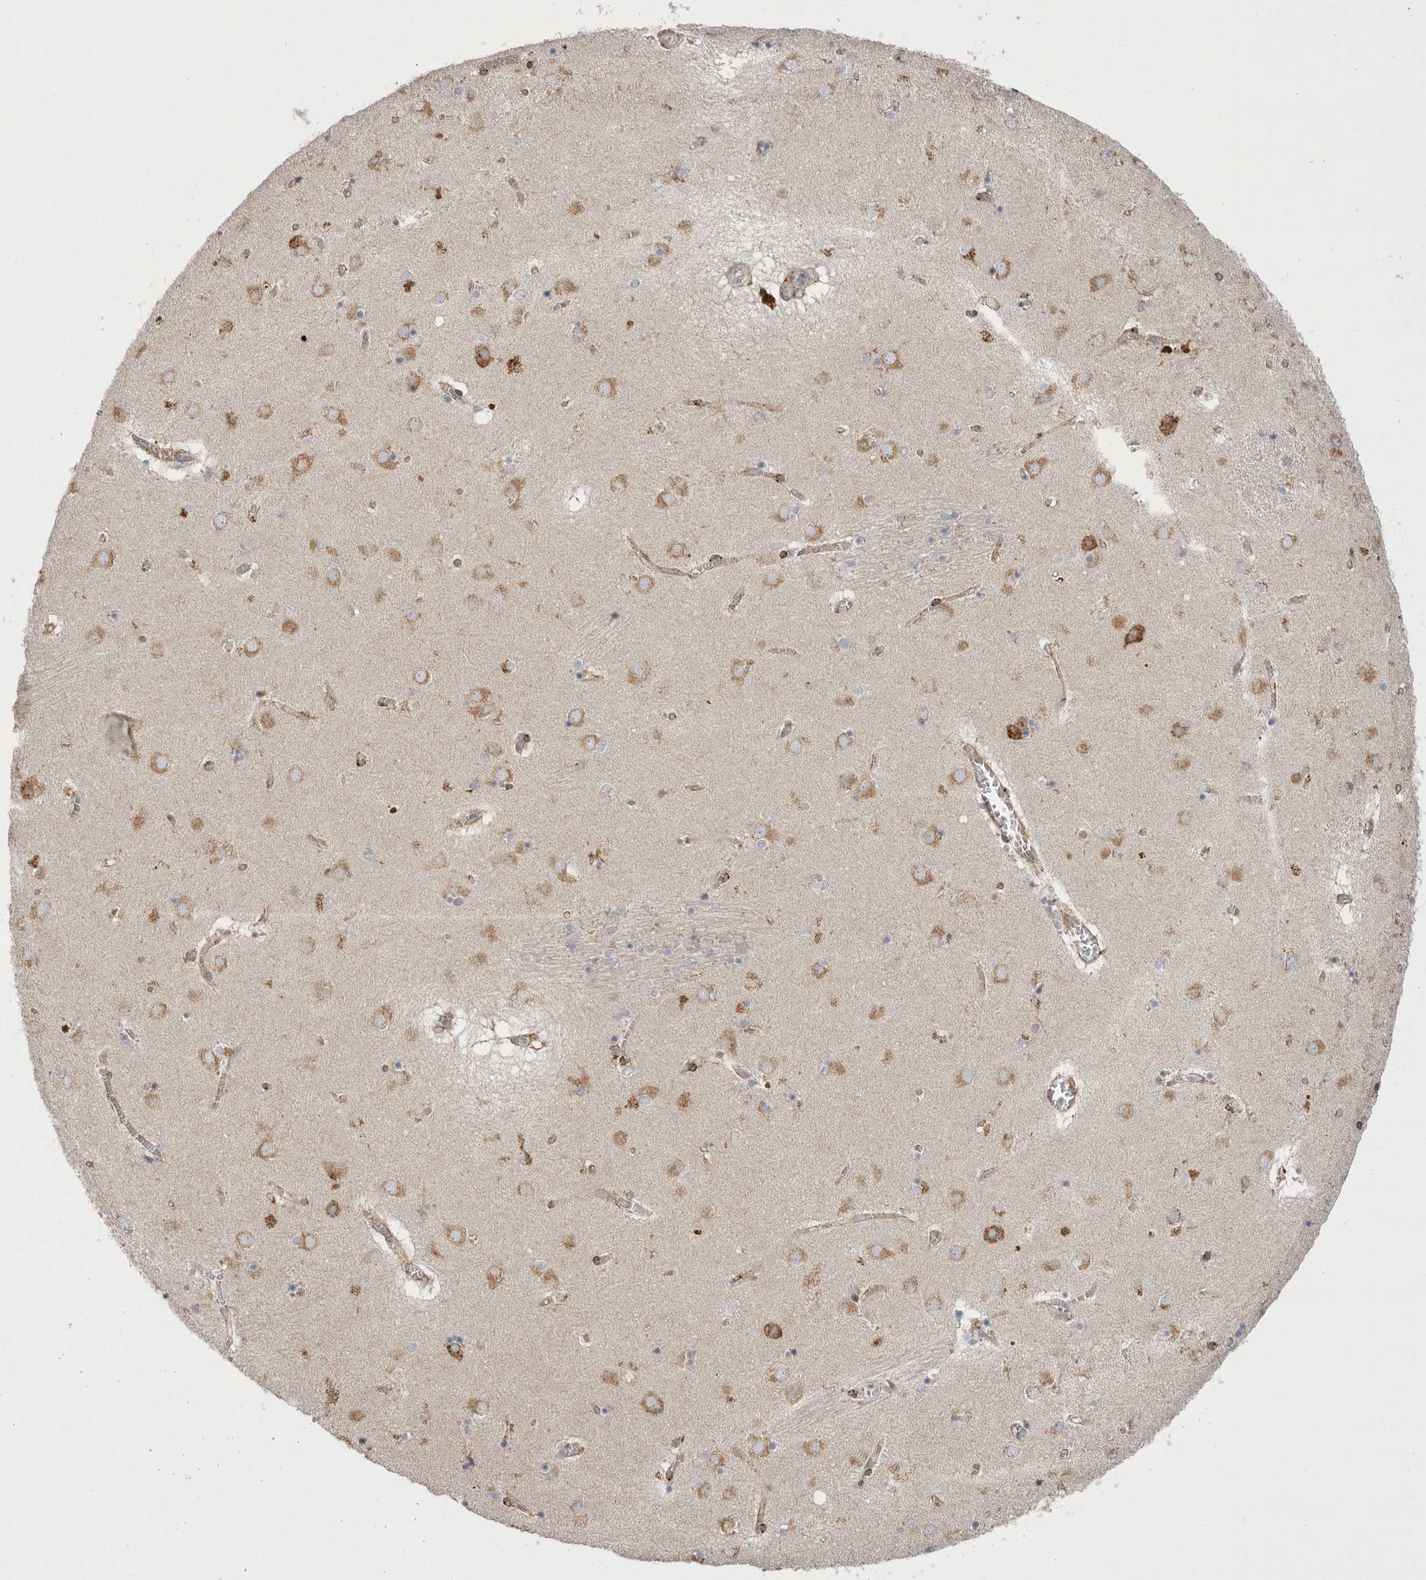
{"staining": {"intensity": "moderate", "quantity": "<25%", "location": "cytoplasmic/membranous"}, "tissue": "caudate", "cell_type": "Glial cells", "image_type": "normal", "snomed": [{"axis": "morphology", "description": "Normal tissue, NOS"}, {"axis": "topography", "description": "Lateral ventricle wall"}], "caption": "Benign caudate was stained to show a protein in brown. There is low levels of moderate cytoplasmic/membranous staining in about <25% of glial cells. (Brightfield microscopy of DAB IHC at high magnification).", "gene": "GANAB", "patient": {"sex": "male", "age": 70}}